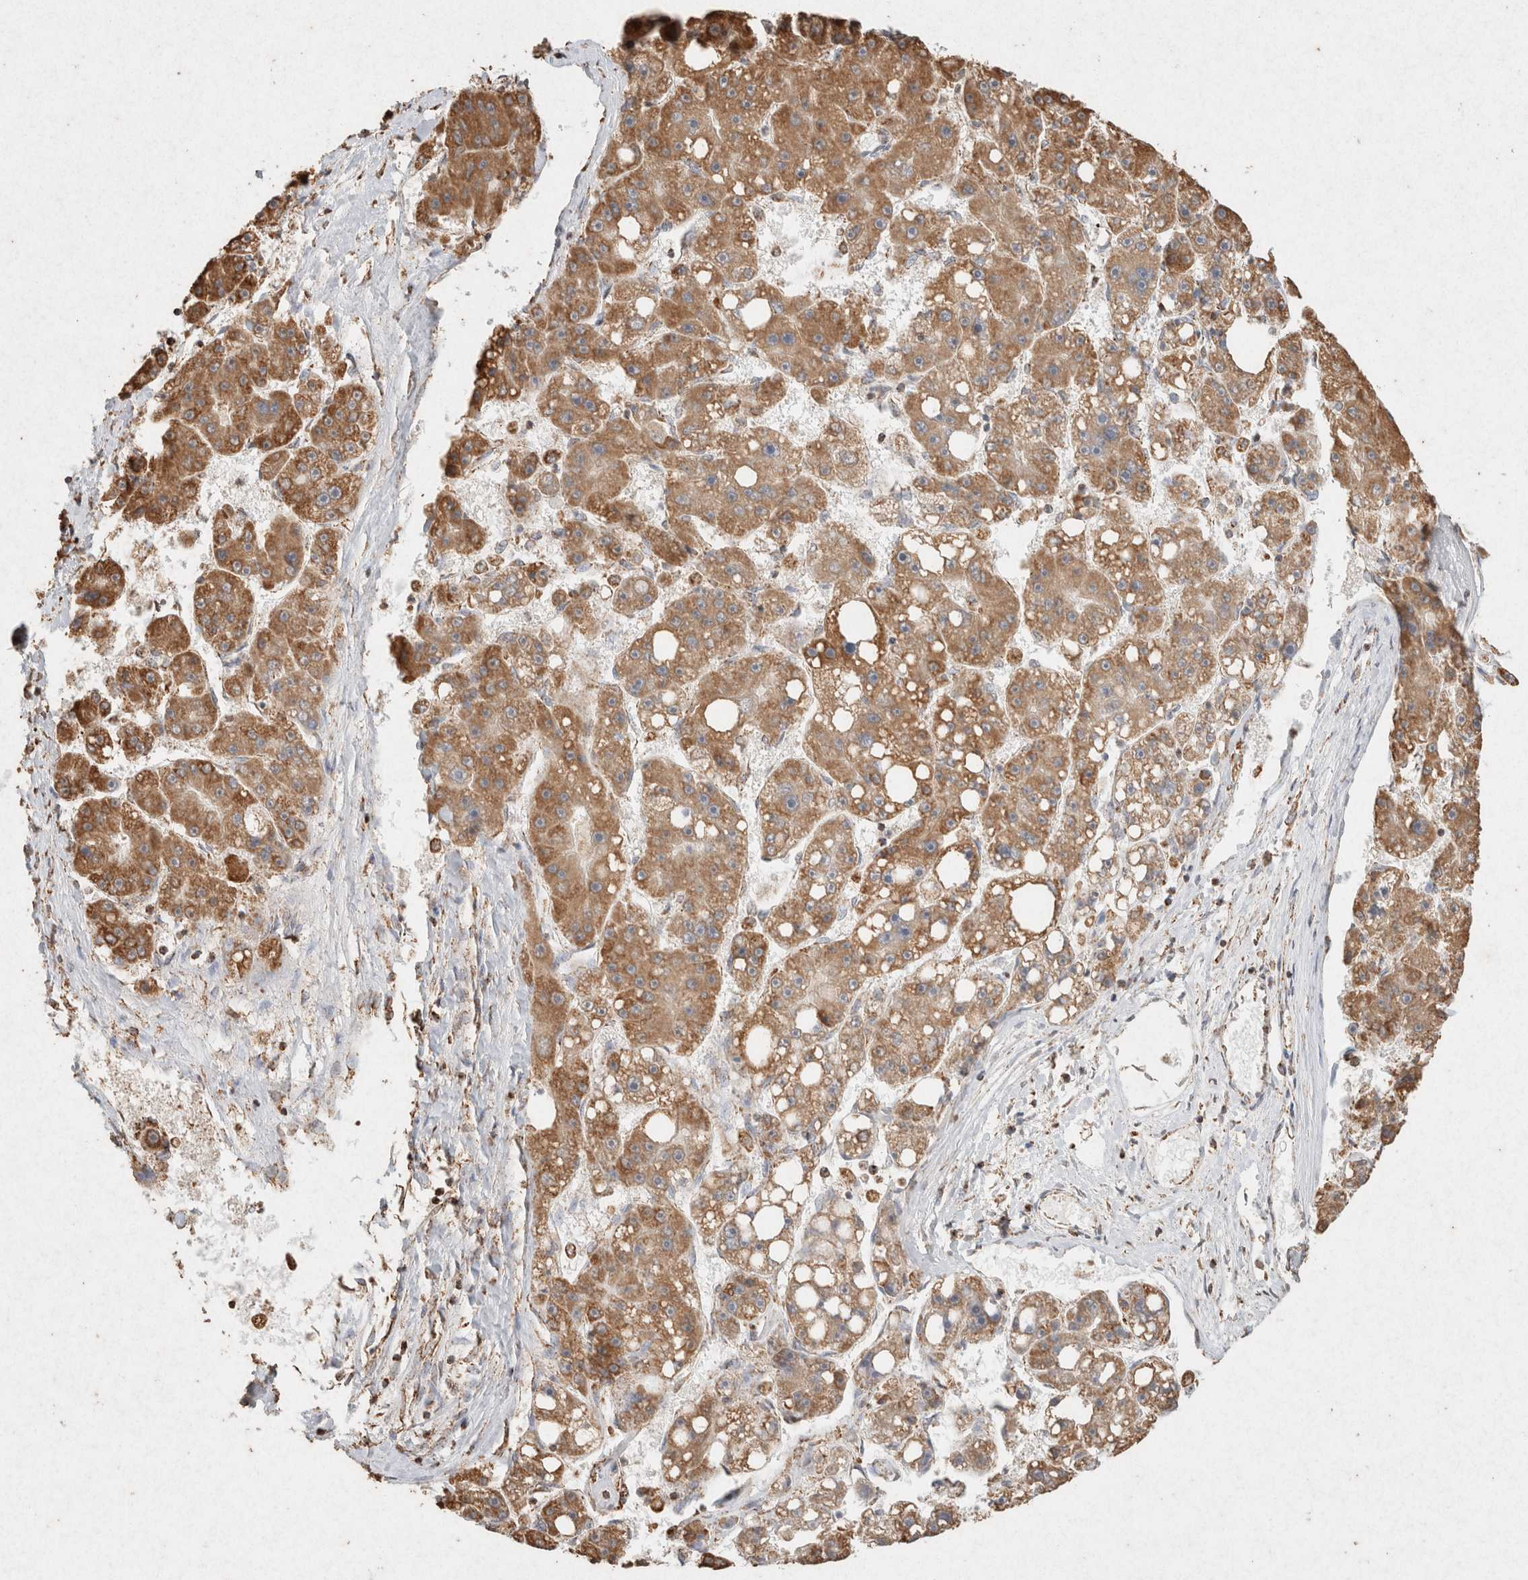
{"staining": {"intensity": "moderate", "quantity": ">75%", "location": "cytoplasmic/membranous"}, "tissue": "liver cancer", "cell_type": "Tumor cells", "image_type": "cancer", "snomed": [{"axis": "morphology", "description": "Carcinoma, Hepatocellular, NOS"}, {"axis": "topography", "description": "Liver"}], "caption": "Moderate cytoplasmic/membranous protein positivity is identified in approximately >75% of tumor cells in hepatocellular carcinoma (liver).", "gene": "SDC2", "patient": {"sex": "female", "age": 61}}